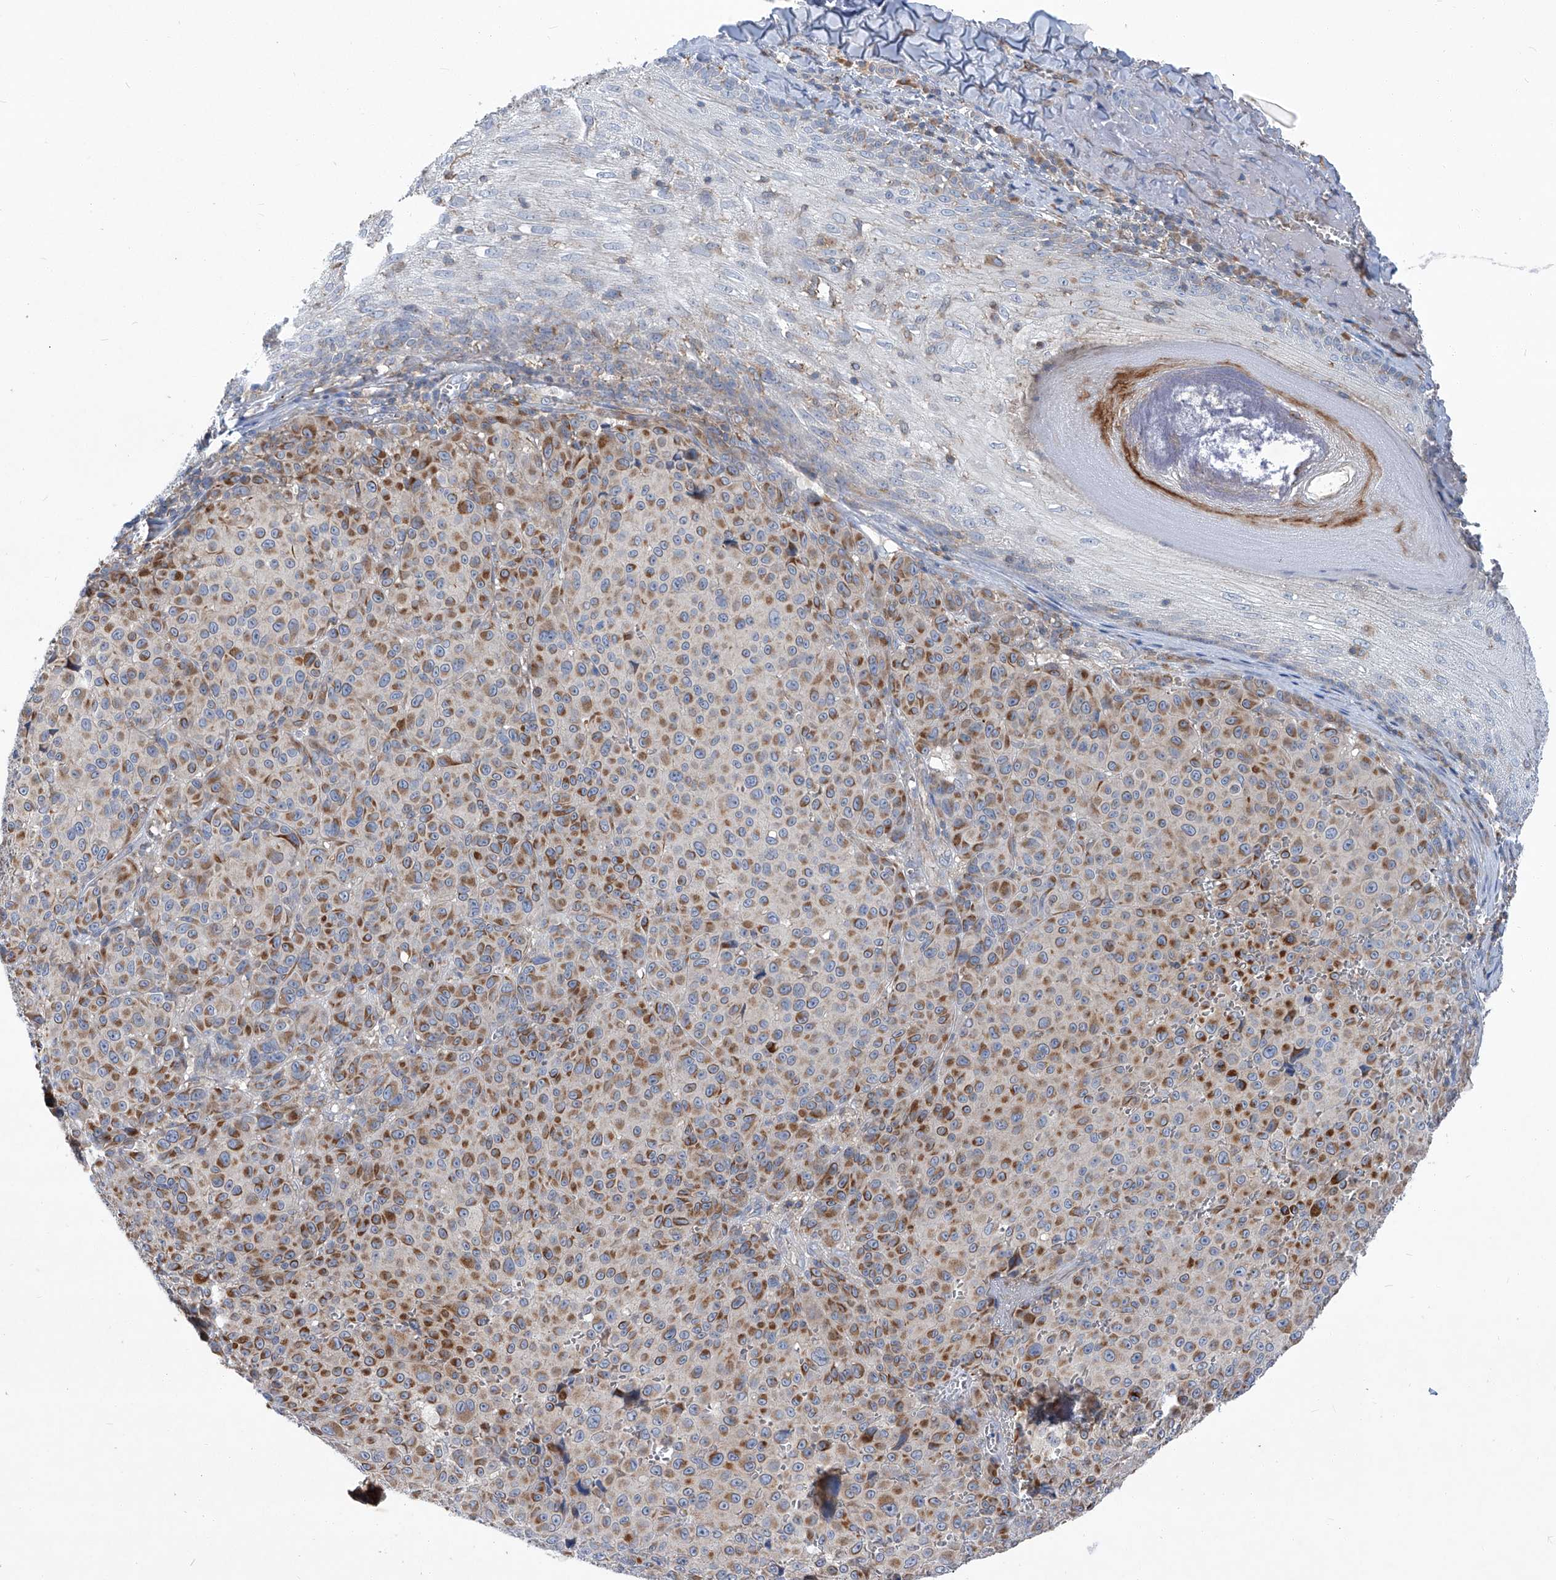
{"staining": {"intensity": "moderate", "quantity": ">75%", "location": "cytoplasmic/membranous"}, "tissue": "melanoma", "cell_type": "Tumor cells", "image_type": "cancer", "snomed": [{"axis": "morphology", "description": "Malignant melanoma, NOS"}, {"axis": "topography", "description": "Skin"}], "caption": "The micrograph reveals a brown stain indicating the presence of a protein in the cytoplasmic/membranous of tumor cells in malignant melanoma.", "gene": "EPHA8", "patient": {"sex": "male", "age": 73}}